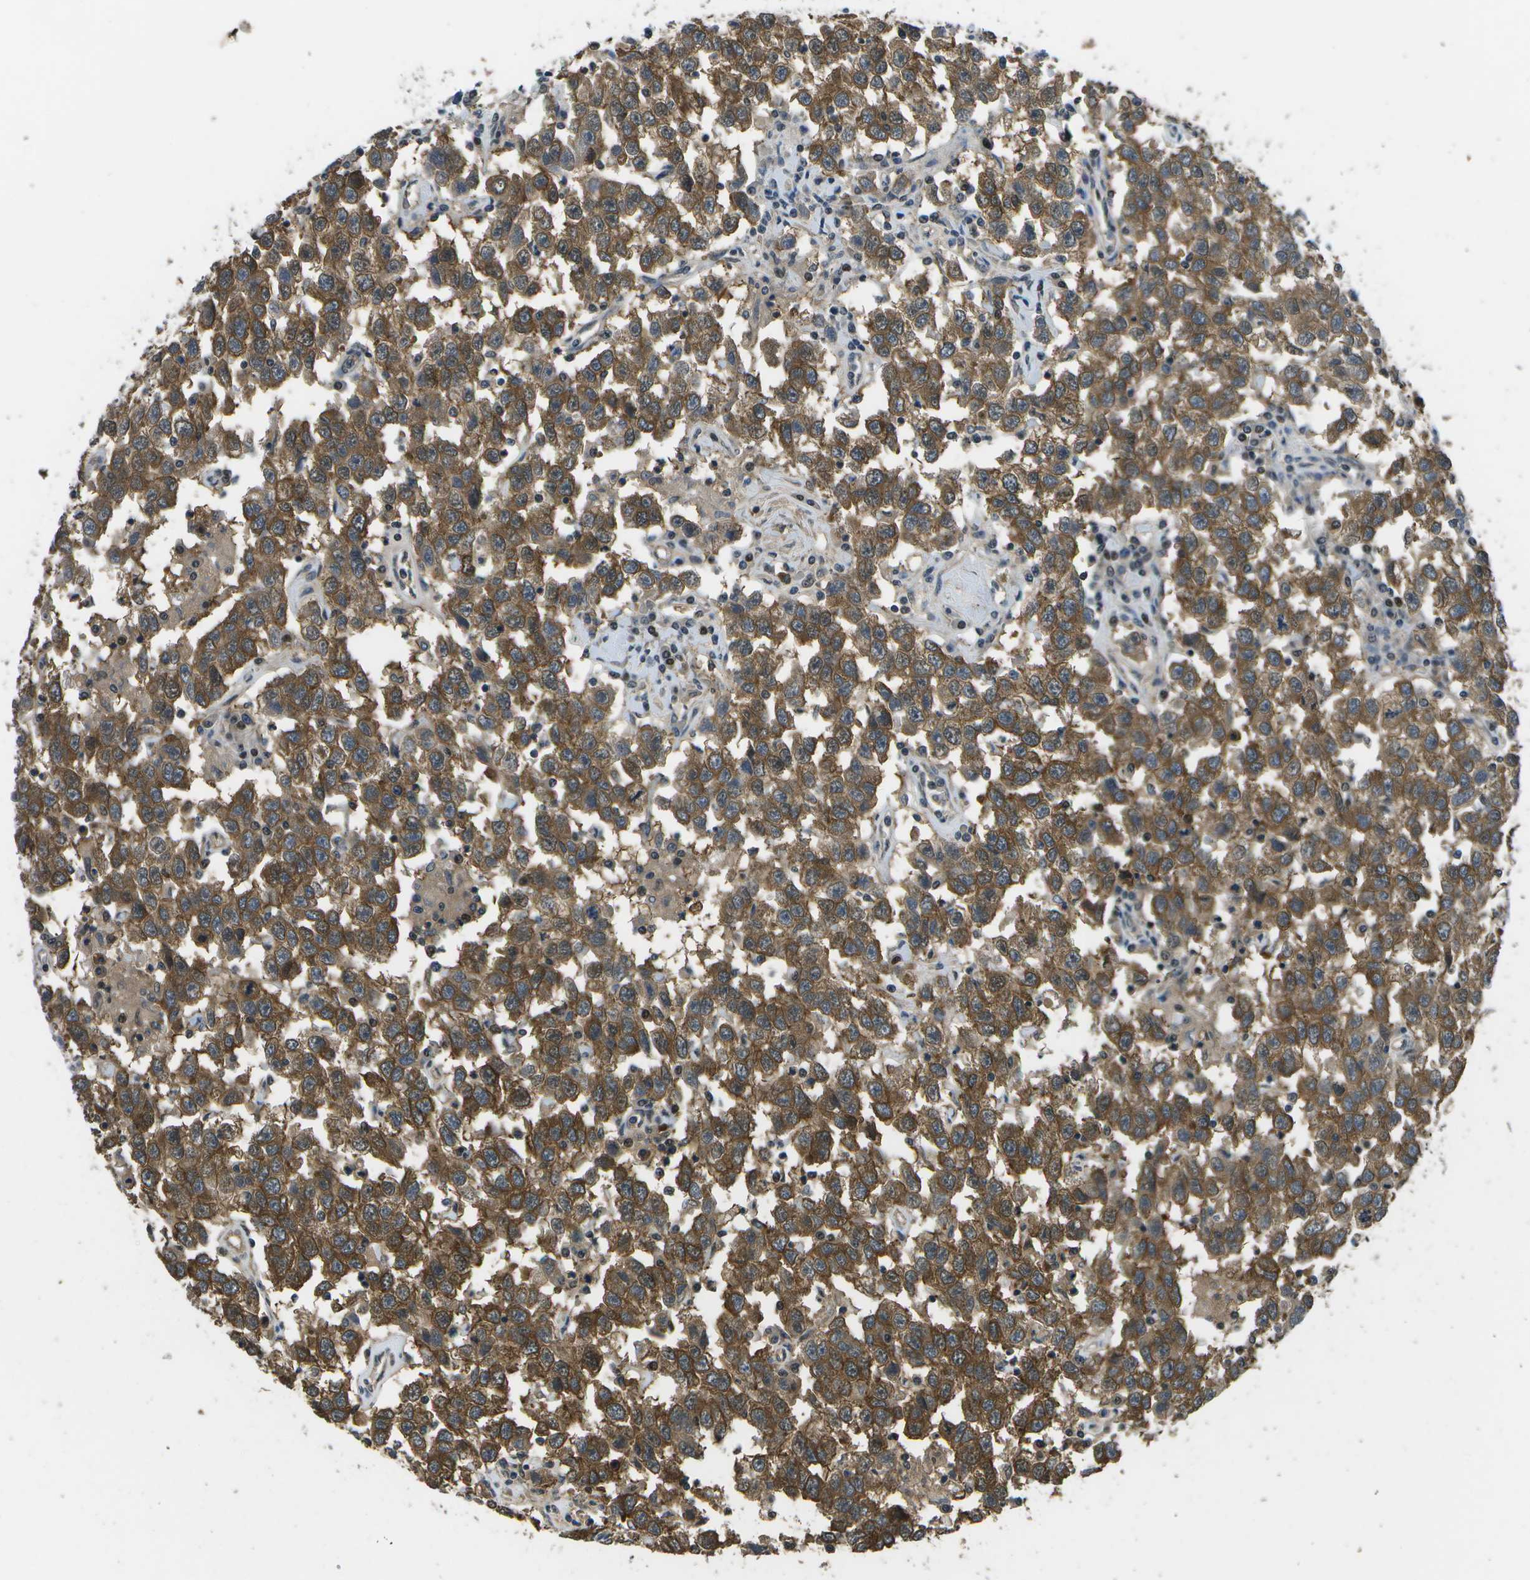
{"staining": {"intensity": "moderate", "quantity": ">75%", "location": "cytoplasmic/membranous"}, "tissue": "testis cancer", "cell_type": "Tumor cells", "image_type": "cancer", "snomed": [{"axis": "morphology", "description": "Seminoma, NOS"}, {"axis": "topography", "description": "Testis"}], "caption": "This photomicrograph displays immunohistochemistry staining of human testis seminoma, with medium moderate cytoplasmic/membranous staining in approximately >75% of tumor cells.", "gene": "ENPP5", "patient": {"sex": "male", "age": 41}}